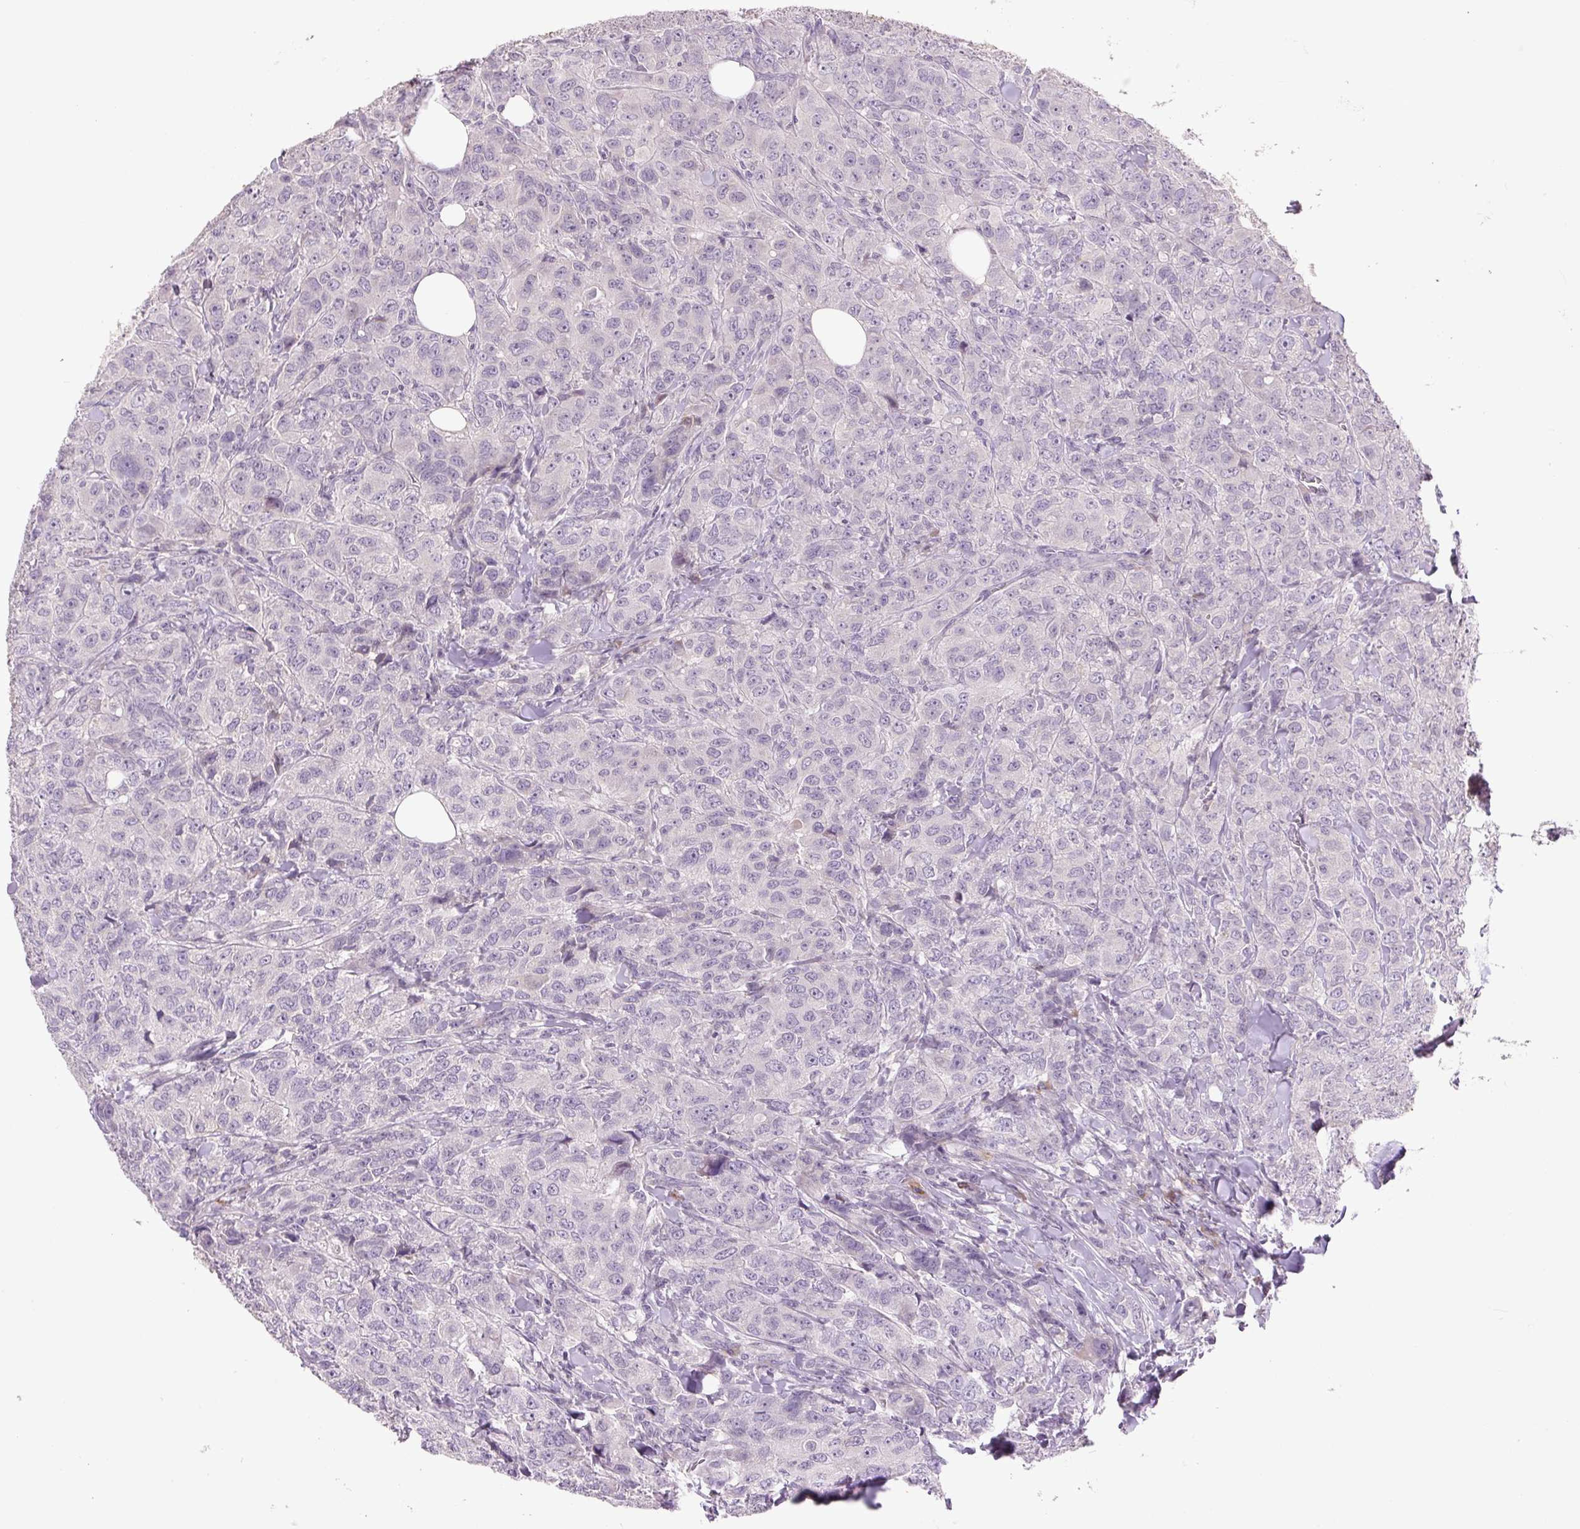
{"staining": {"intensity": "negative", "quantity": "none", "location": "none"}, "tissue": "breast cancer", "cell_type": "Tumor cells", "image_type": "cancer", "snomed": [{"axis": "morphology", "description": "Duct carcinoma"}, {"axis": "topography", "description": "Breast"}], "caption": "A high-resolution image shows IHC staining of infiltrating ductal carcinoma (breast), which demonstrates no significant staining in tumor cells. Brightfield microscopy of immunohistochemistry stained with DAB (brown) and hematoxylin (blue), captured at high magnification.", "gene": "TMEM100", "patient": {"sex": "female", "age": 43}}